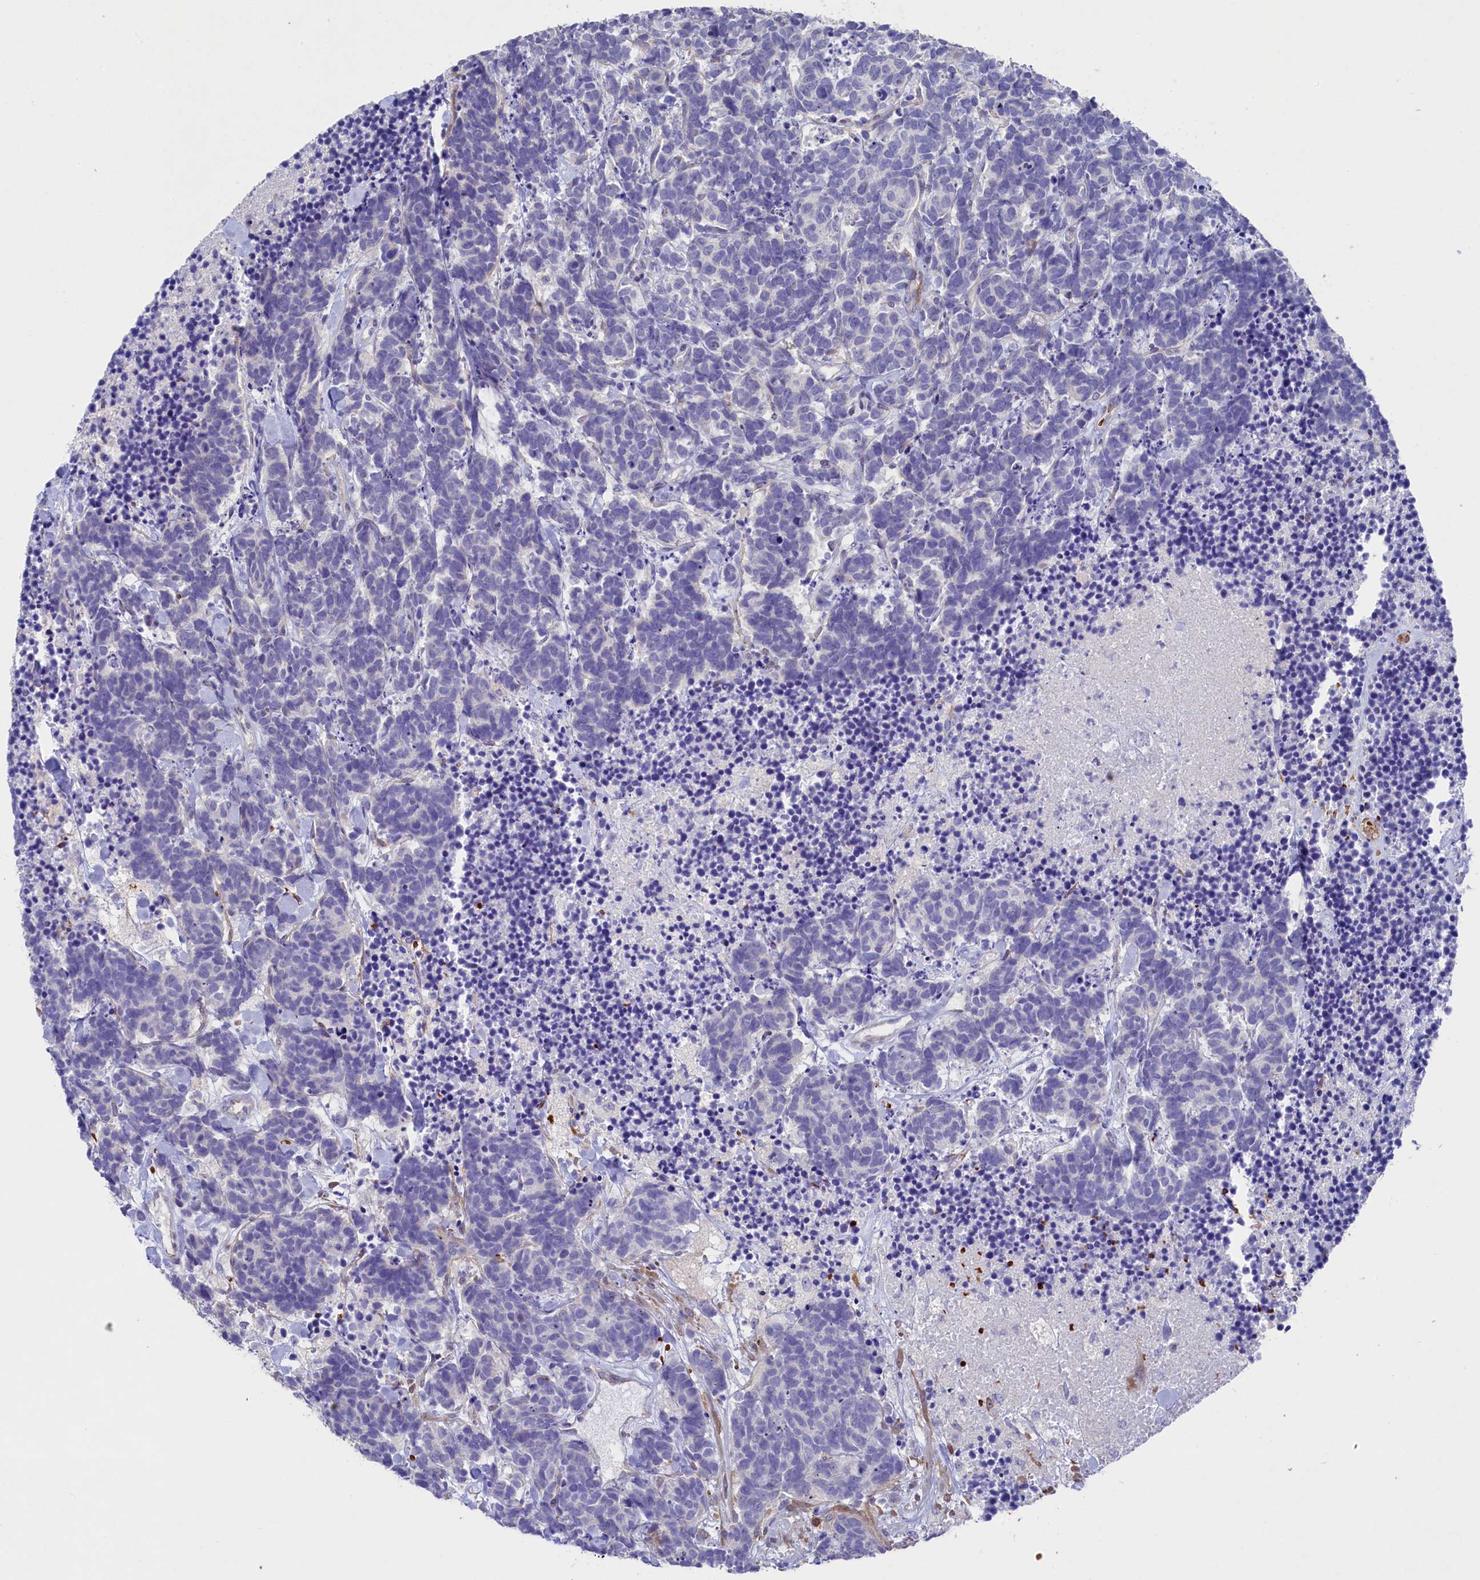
{"staining": {"intensity": "negative", "quantity": "none", "location": "none"}, "tissue": "carcinoid", "cell_type": "Tumor cells", "image_type": "cancer", "snomed": [{"axis": "morphology", "description": "Carcinoma, NOS"}, {"axis": "morphology", "description": "Carcinoid, malignant, NOS"}, {"axis": "topography", "description": "Prostate"}], "caption": "High power microscopy micrograph of an immunohistochemistry (IHC) photomicrograph of carcinoid (malignant), revealing no significant expression in tumor cells.", "gene": "LHFPL4", "patient": {"sex": "male", "age": 57}}